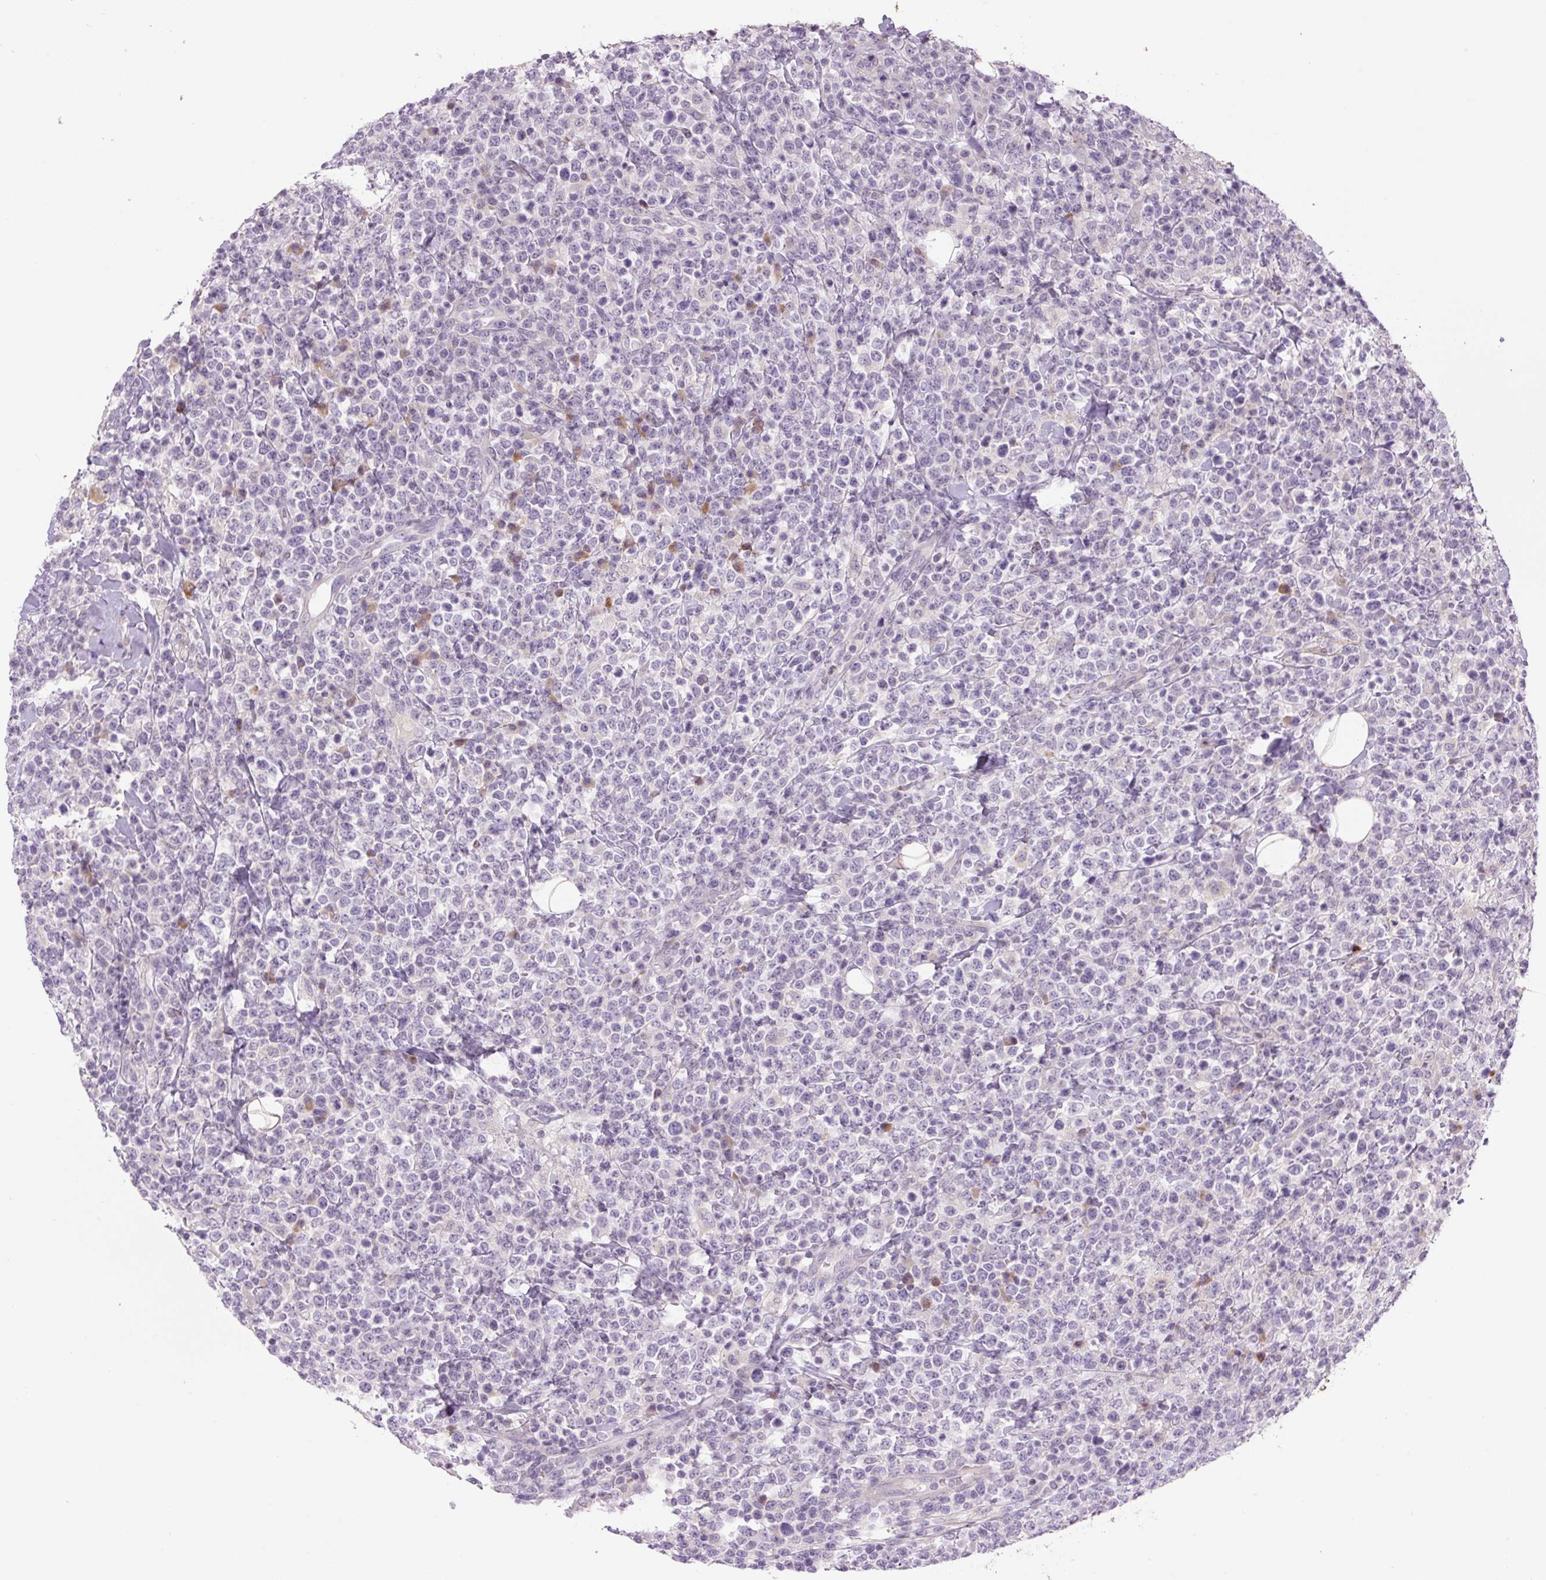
{"staining": {"intensity": "negative", "quantity": "none", "location": "none"}, "tissue": "lymphoma", "cell_type": "Tumor cells", "image_type": "cancer", "snomed": [{"axis": "morphology", "description": "Malignant lymphoma, non-Hodgkin's type, High grade"}, {"axis": "topography", "description": "Colon"}], "caption": "This image is of malignant lymphoma, non-Hodgkin's type (high-grade) stained with immunohistochemistry (IHC) to label a protein in brown with the nuclei are counter-stained blue. There is no staining in tumor cells.", "gene": "TMEM100", "patient": {"sex": "female", "age": 53}}